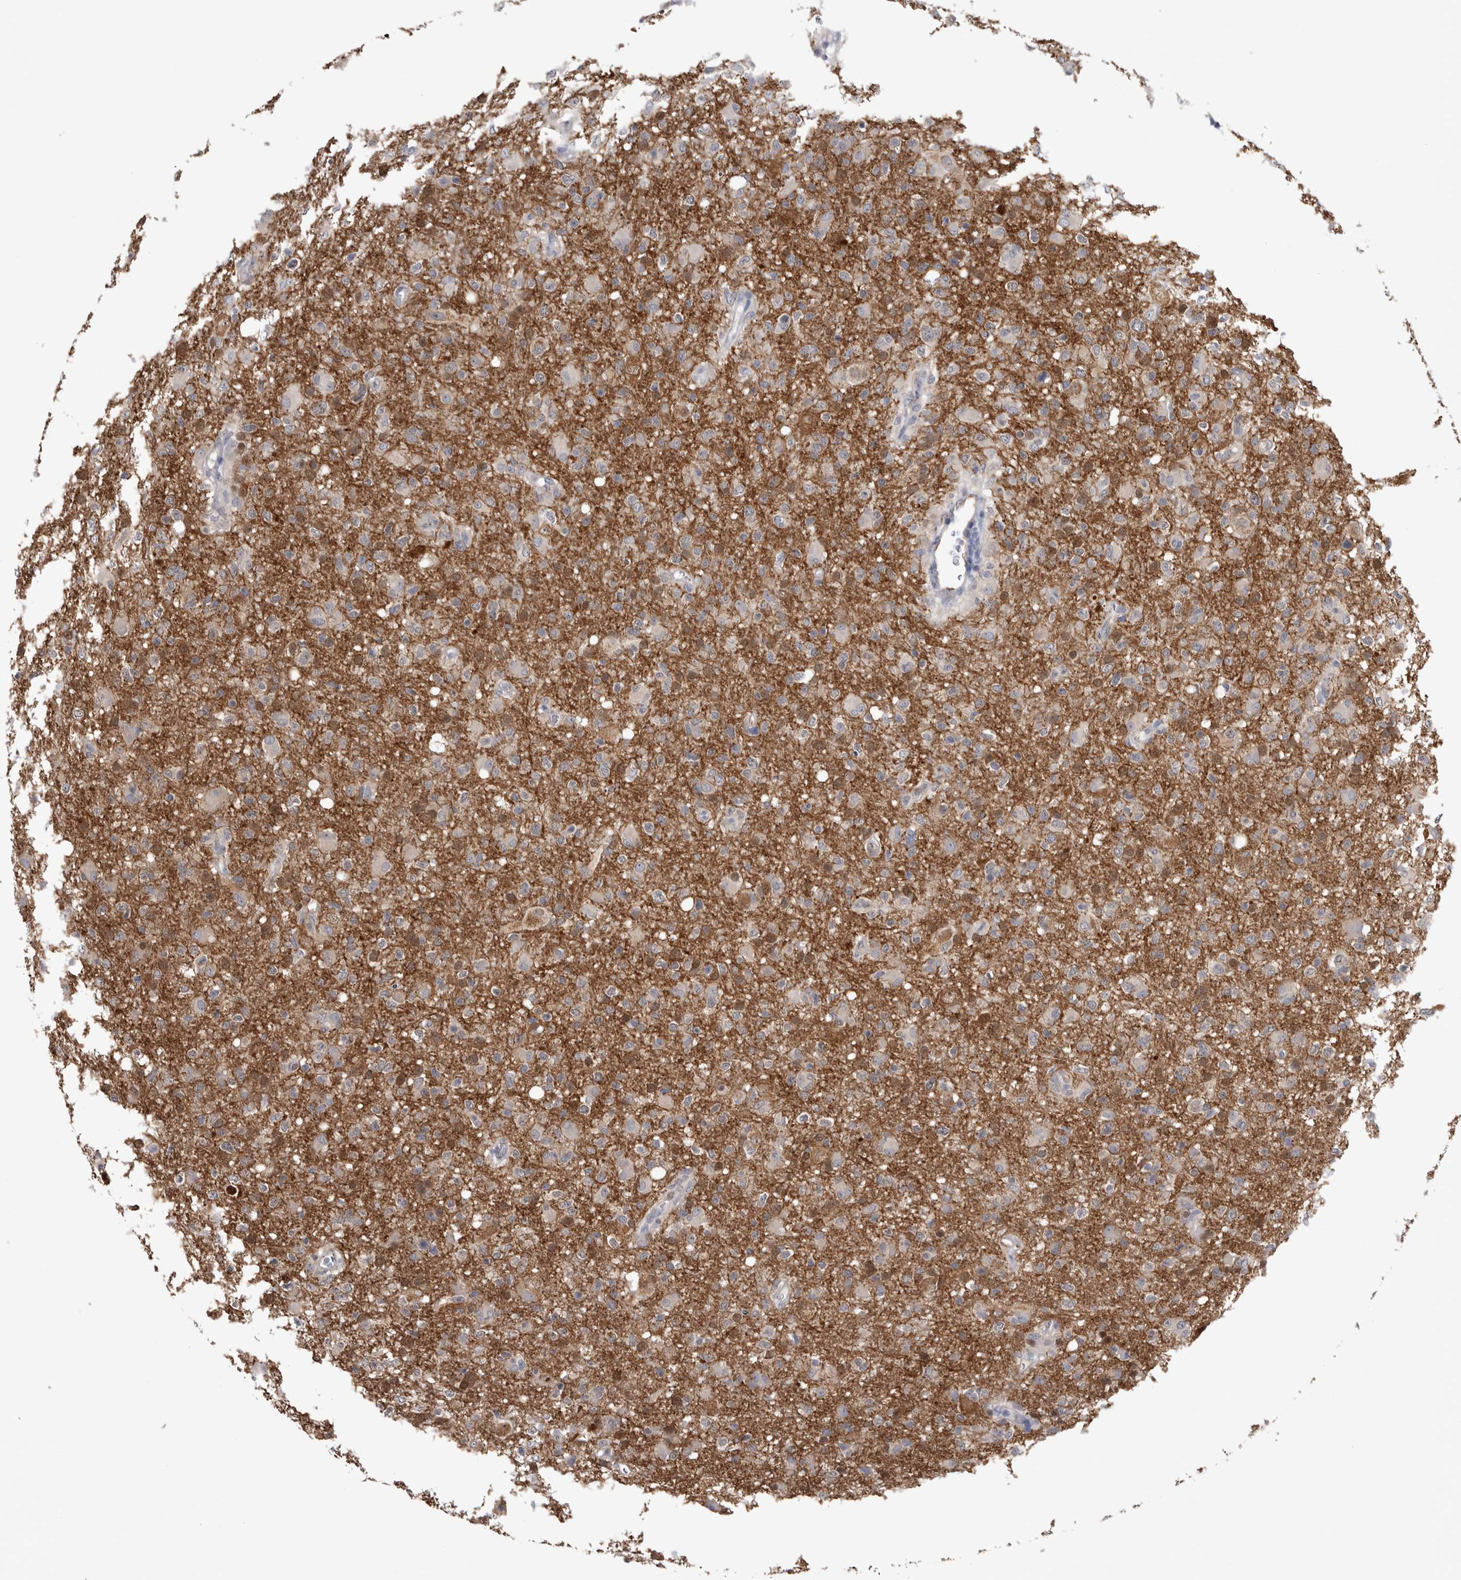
{"staining": {"intensity": "moderate", "quantity": "25%-75%", "location": "cytoplasmic/membranous"}, "tissue": "glioma", "cell_type": "Tumor cells", "image_type": "cancer", "snomed": [{"axis": "morphology", "description": "Glioma, malignant, High grade"}, {"axis": "topography", "description": "Brain"}], "caption": "Glioma stained for a protein exhibits moderate cytoplasmic/membranous positivity in tumor cells. (IHC, brightfield microscopy, high magnification).", "gene": "ACOT7", "patient": {"sex": "female", "age": 57}}